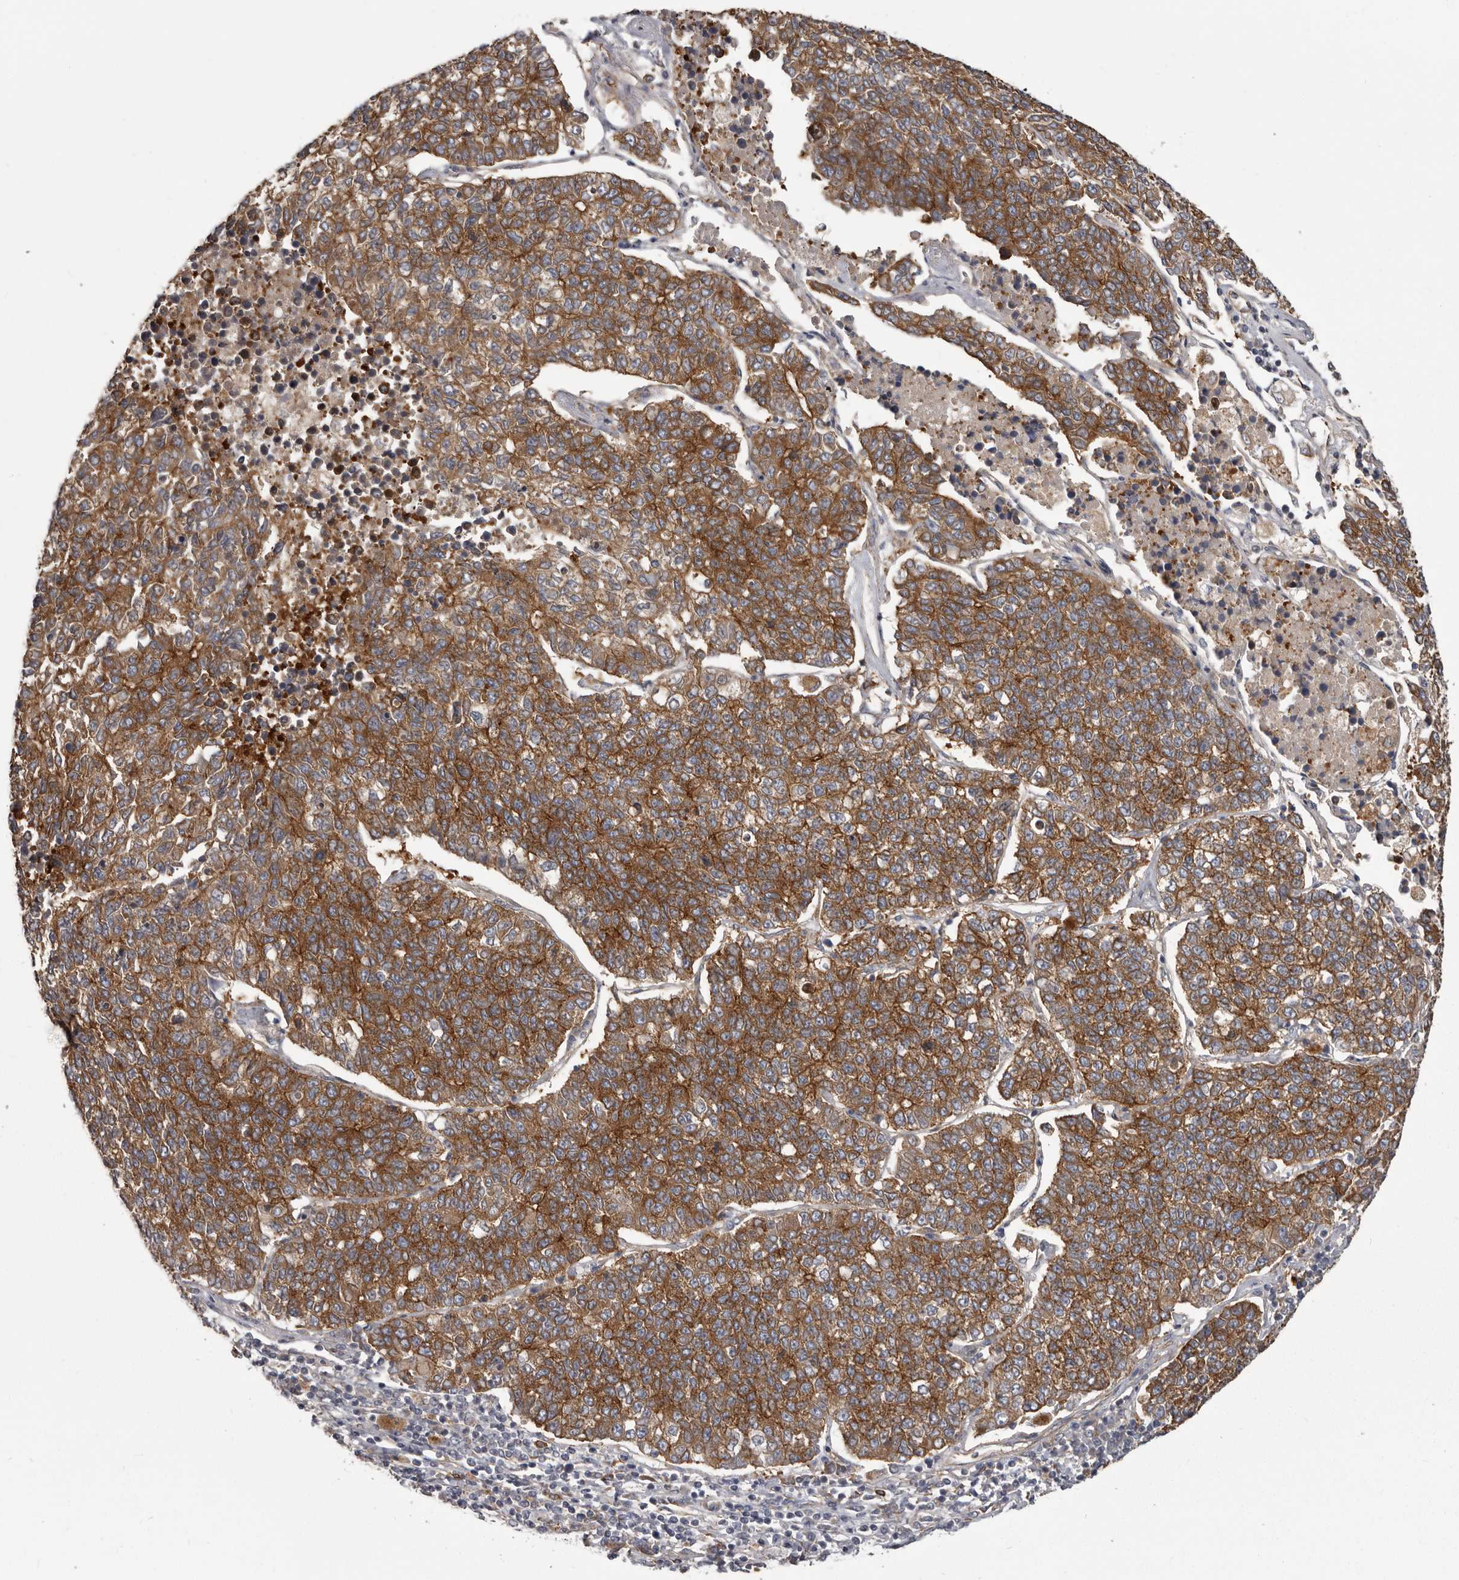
{"staining": {"intensity": "strong", "quantity": ">75%", "location": "cytoplasmic/membranous"}, "tissue": "lung cancer", "cell_type": "Tumor cells", "image_type": "cancer", "snomed": [{"axis": "morphology", "description": "Adenocarcinoma, NOS"}, {"axis": "topography", "description": "Lung"}], "caption": "Tumor cells show high levels of strong cytoplasmic/membranous staining in approximately >75% of cells in lung cancer.", "gene": "ENAH", "patient": {"sex": "male", "age": 49}}